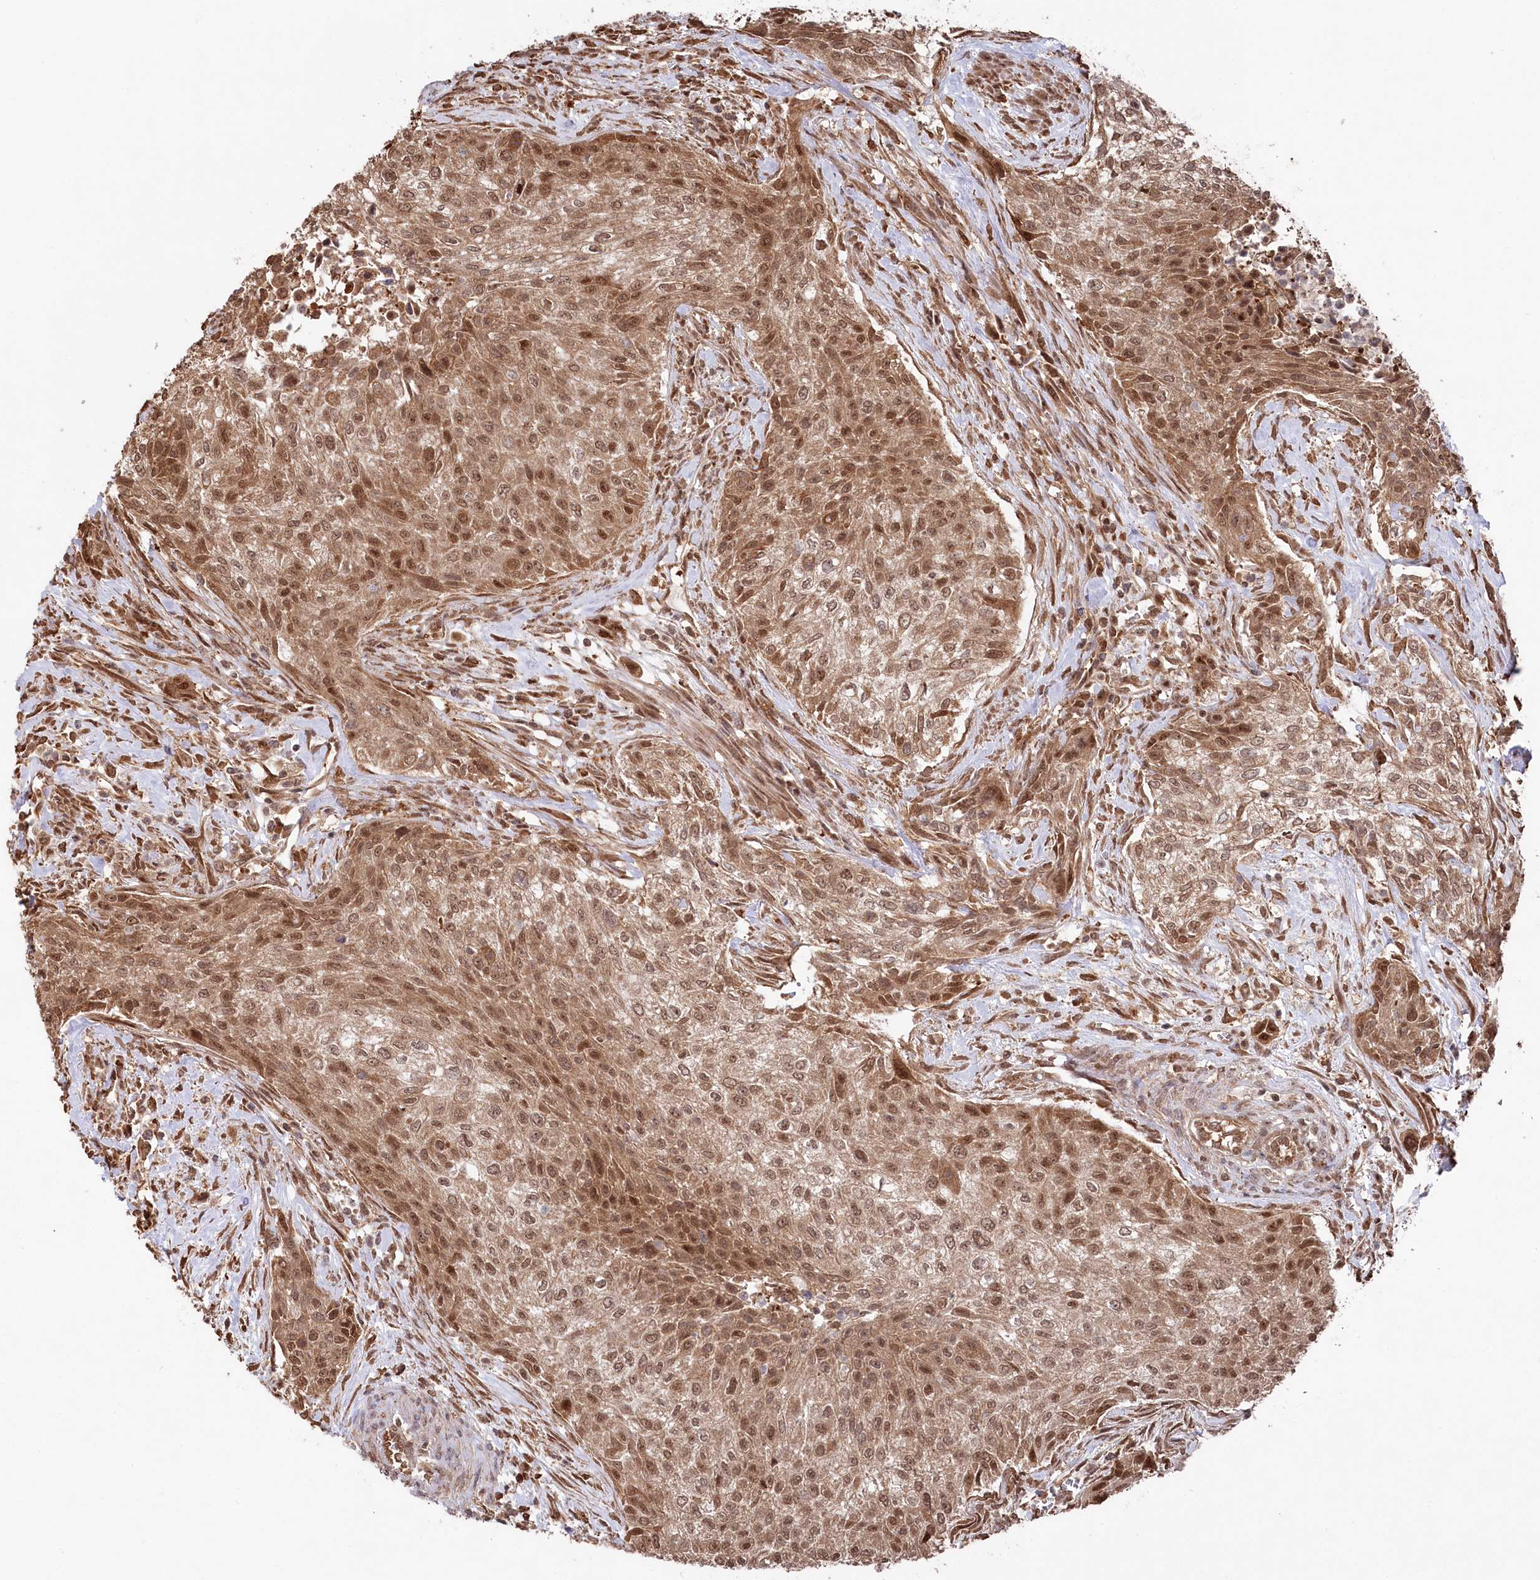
{"staining": {"intensity": "moderate", "quantity": ">75%", "location": "cytoplasmic/membranous,nuclear"}, "tissue": "urothelial cancer", "cell_type": "Tumor cells", "image_type": "cancer", "snomed": [{"axis": "morphology", "description": "Normal tissue, NOS"}, {"axis": "morphology", "description": "Urothelial carcinoma, NOS"}, {"axis": "topography", "description": "Urinary bladder"}, {"axis": "topography", "description": "Peripheral nerve tissue"}], "caption": "High-power microscopy captured an immunohistochemistry (IHC) micrograph of urothelial cancer, revealing moderate cytoplasmic/membranous and nuclear staining in about >75% of tumor cells.", "gene": "PSMA1", "patient": {"sex": "male", "age": 35}}